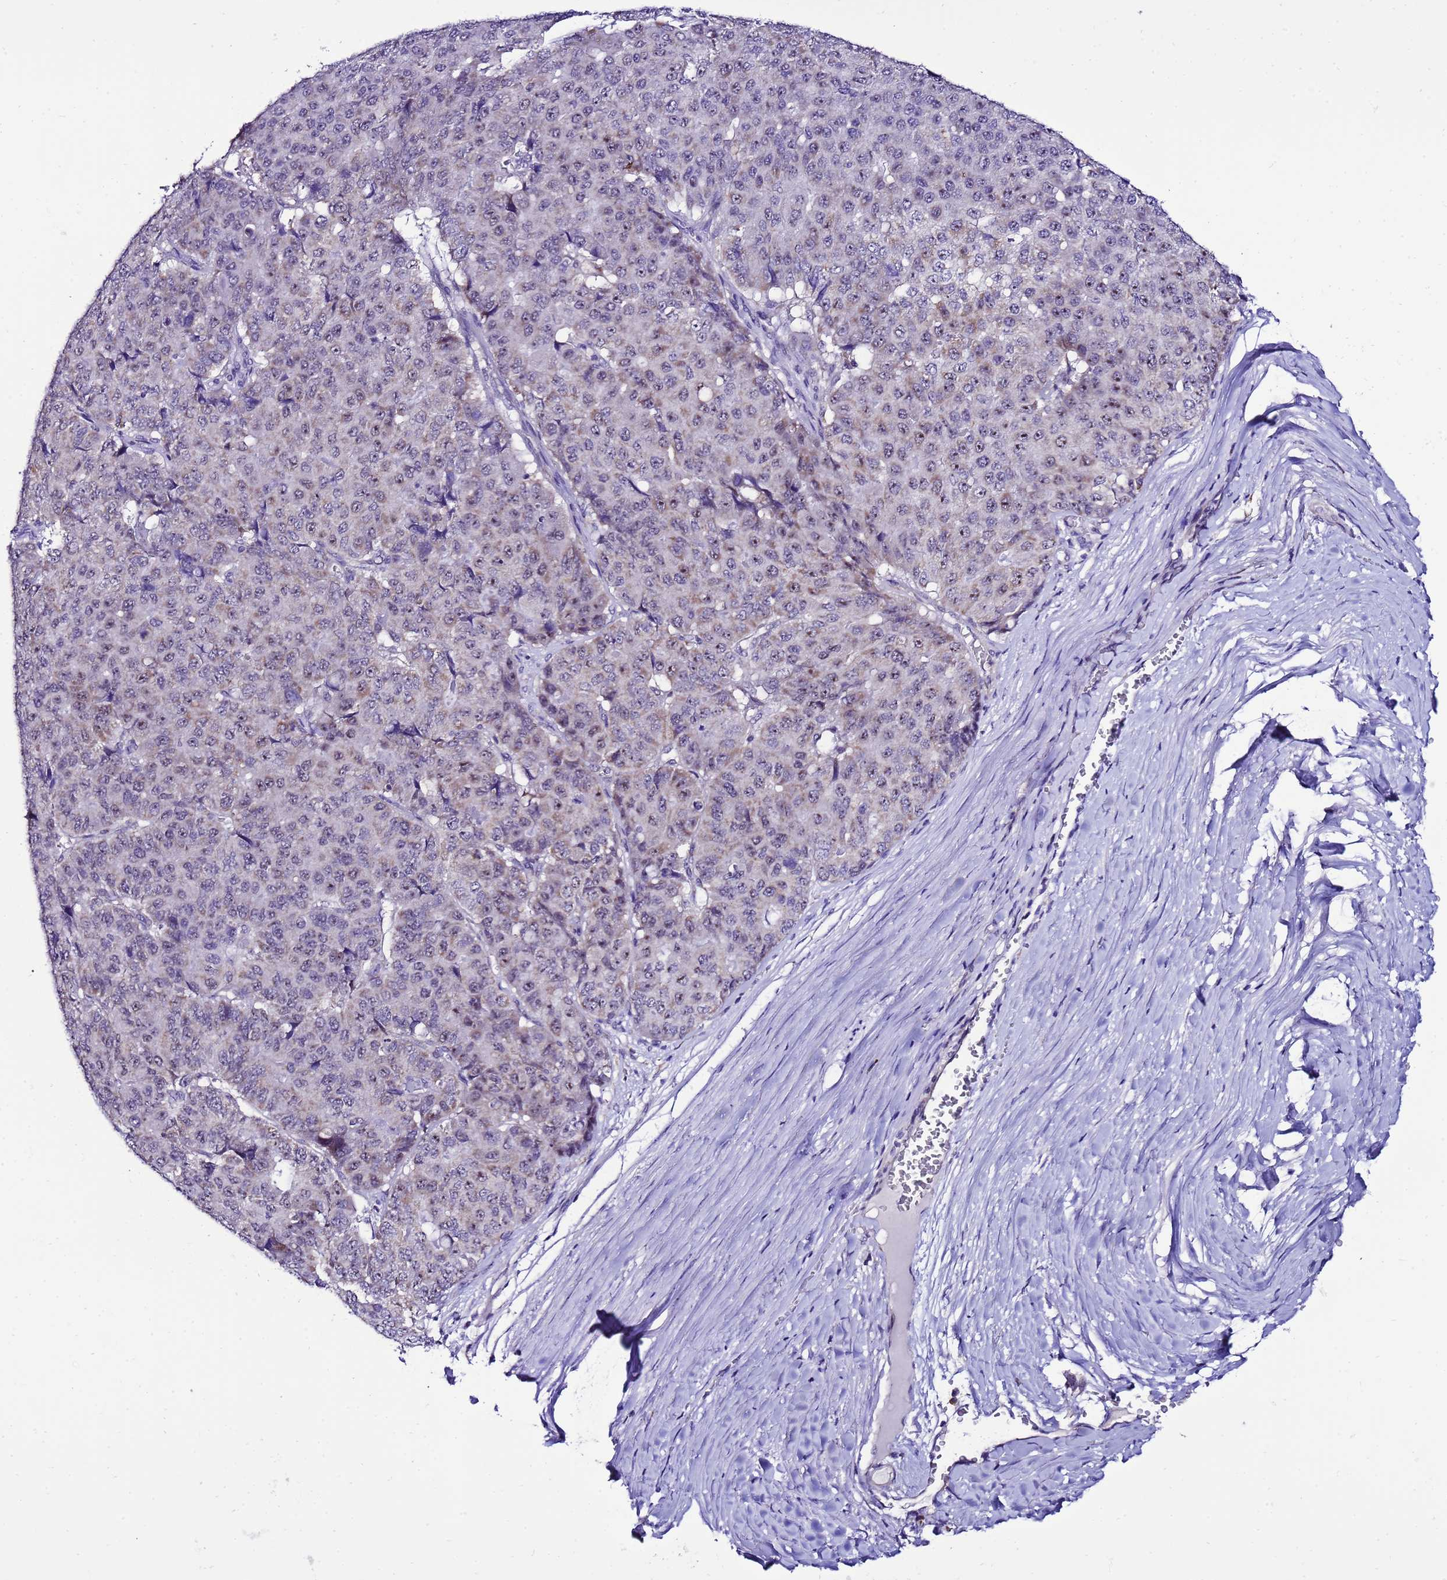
{"staining": {"intensity": "weak", "quantity": ">75%", "location": "cytoplasmic/membranous"}, "tissue": "pancreatic cancer", "cell_type": "Tumor cells", "image_type": "cancer", "snomed": [{"axis": "morphology", "description": "Adenocarcinoma, NOS"}, {"axis": "topography", "description": "Pancreas"}], "caption": "There is low levels of weak cytoplasmic/membranous positivity in tumor cells of adenocarcinoma (pancreatic), as demonstrated by immunohistochemical staining (brown color).", "gene": "DPH6", "patient": {"sex": "male", "age": 50}}